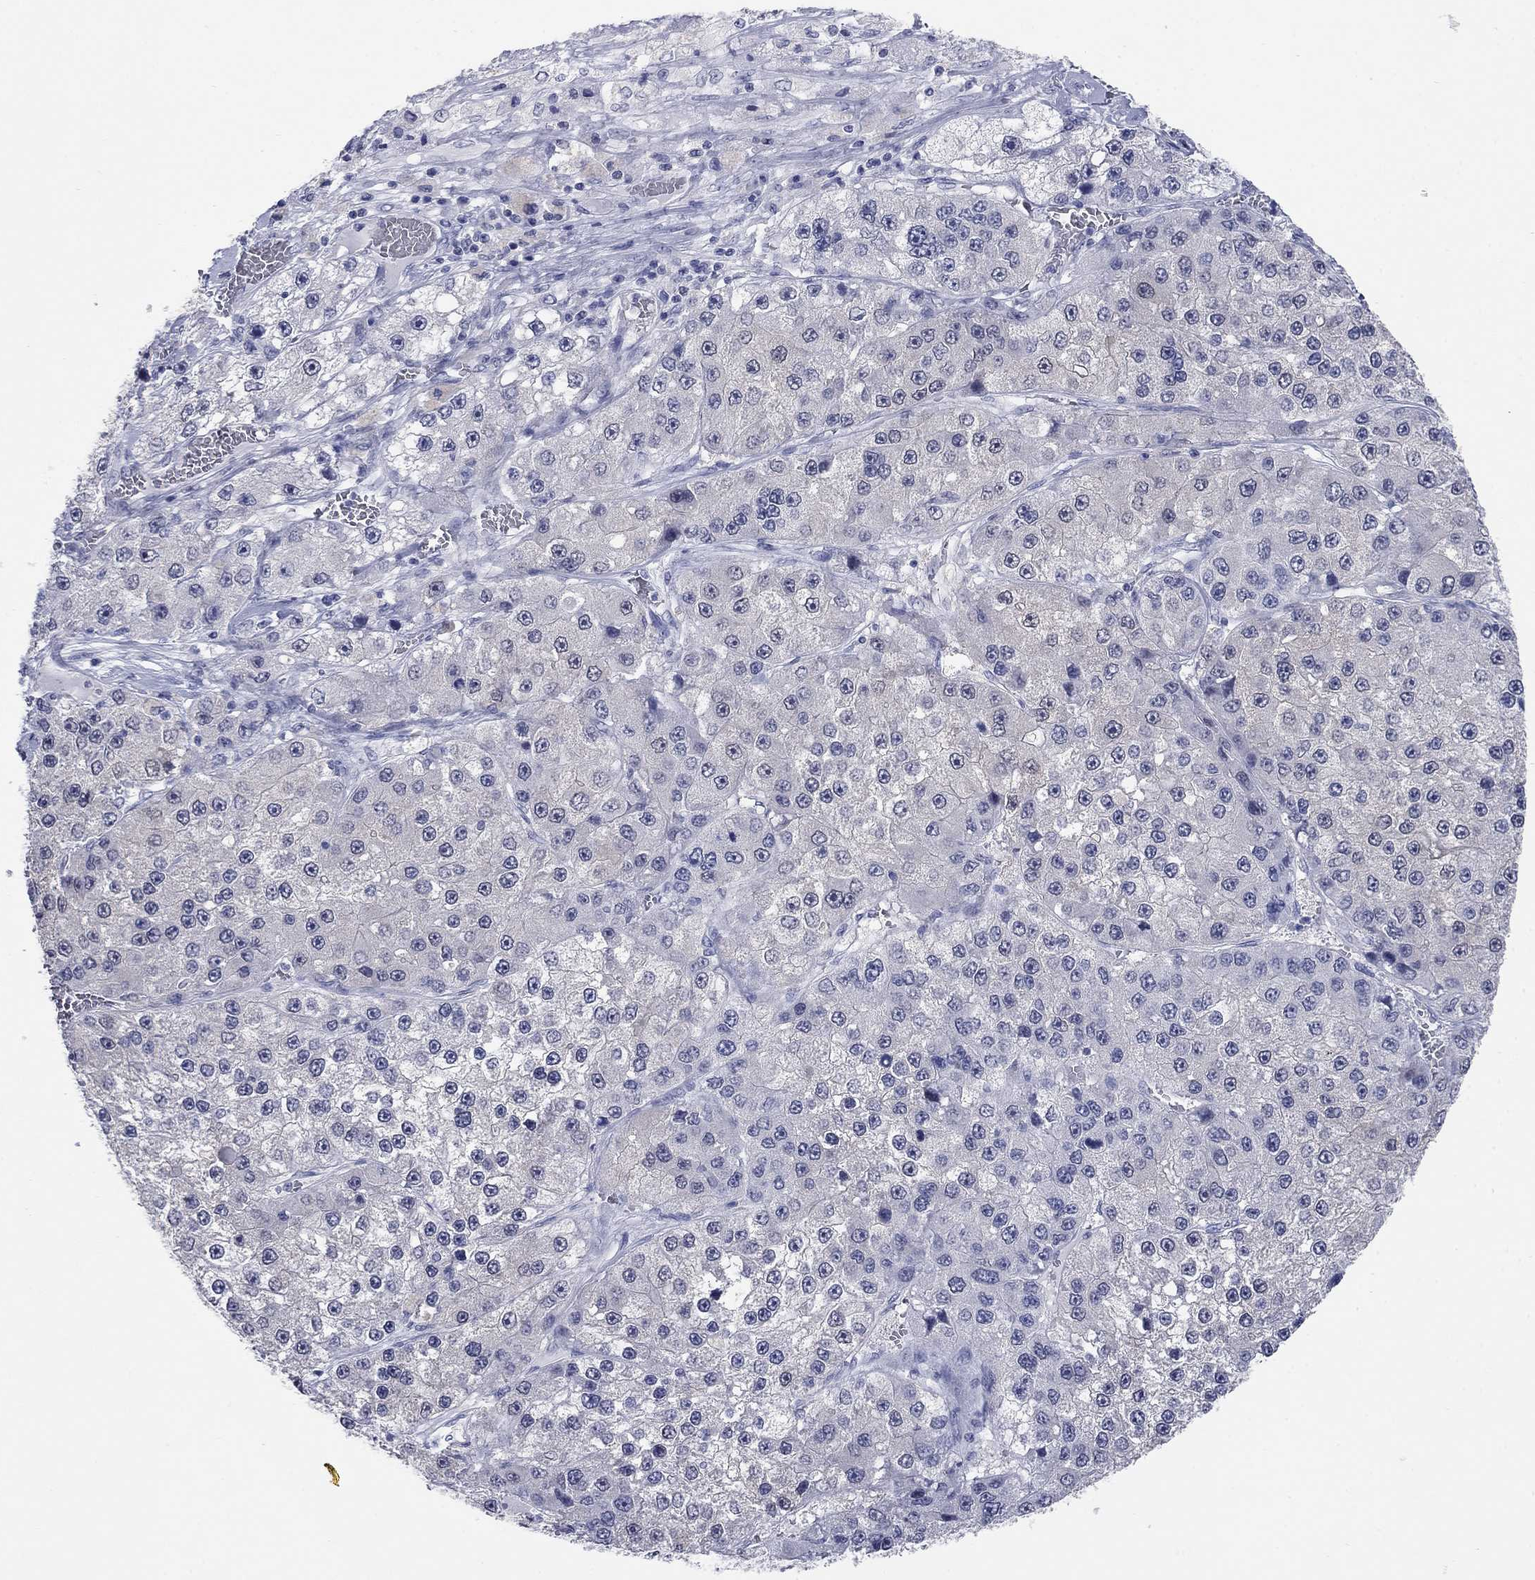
{"staining": {"intensity": "negative", "quantity": "none", "location": "none"}, "tissue": "liver cancer", "cell_type": "Tumor cells", "image_type": "cancer", "snomed": [{"axis": "morphology", "description": "Carcinoma, Hepatocellular, NOS"}, {"axis": "topography", "description": "Liver"}], "caption": "Tumor cells are negative for protein expression in human hepatocellular carcinoma (liver).", "gene": "ATP6V1G2", "patient": {"sex": "female", "age": 73}}